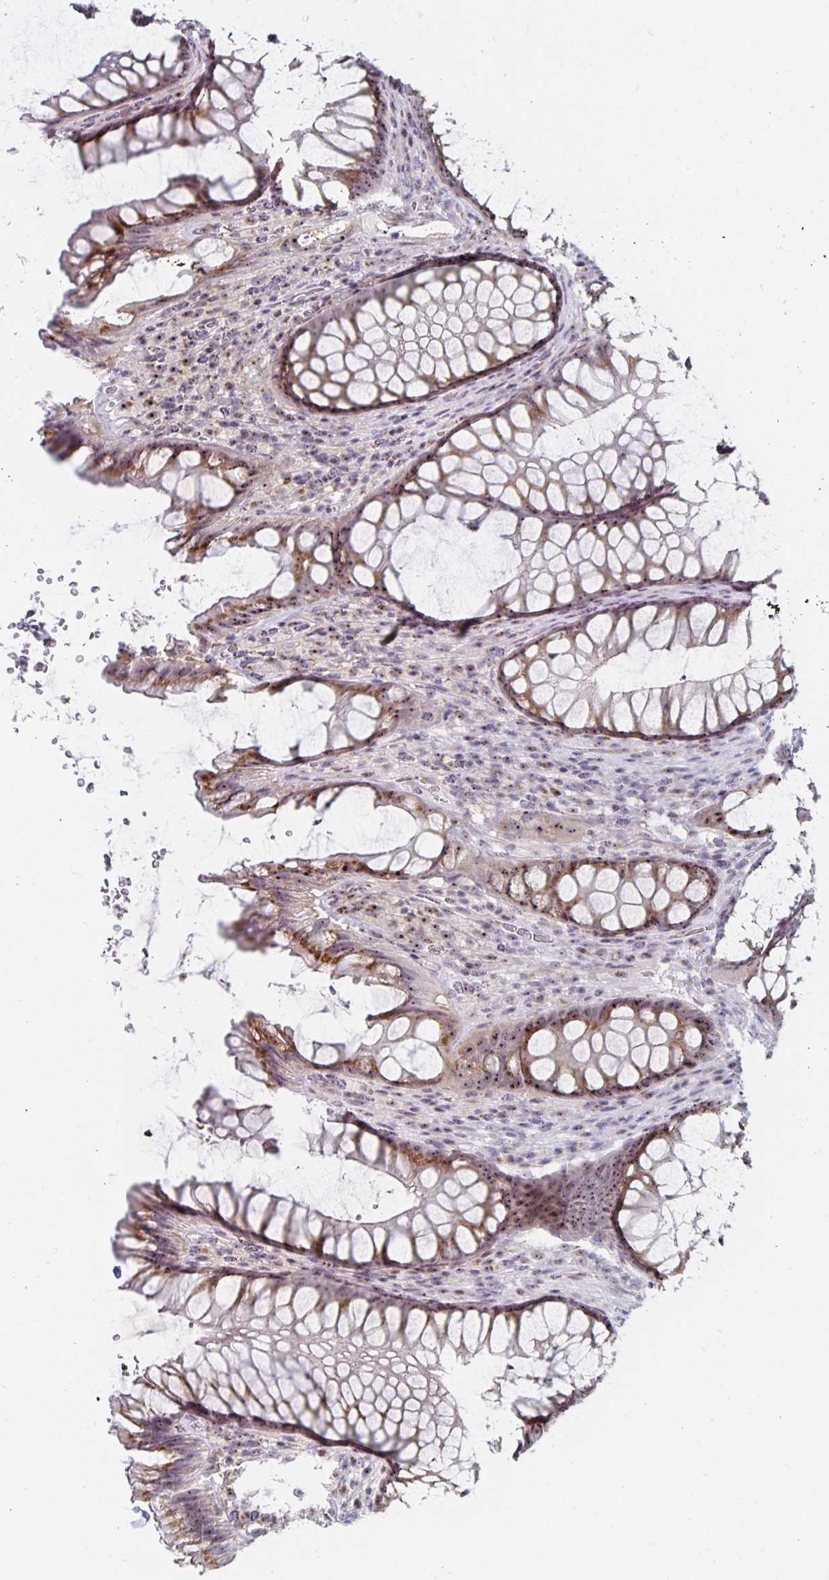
{"staining": {"intensity": "moderate", "quantity": ">75%", "location": "cytoplasmic/membranous,nuclear"}, "tissue": "rectum", "cell_type": "Glandular cells", "image_type": "normal", "snomed": [{"axis": "morphology", "description": "Normal tissue, NOS"}, {"axis": "topography", "description": "Rectum"}], "caption": "Protein staining by immunohistochemistry reveals moderate cytoplasmic/membranous,nuclear staining in about >75% of glandular cells in benign rectum. (DAB (3,3'-diaminobenzidine) IHC with brightfield microscopy, high magnification).", "gene": "NUP85", "patient": {"sex": "male", "age": 53}}